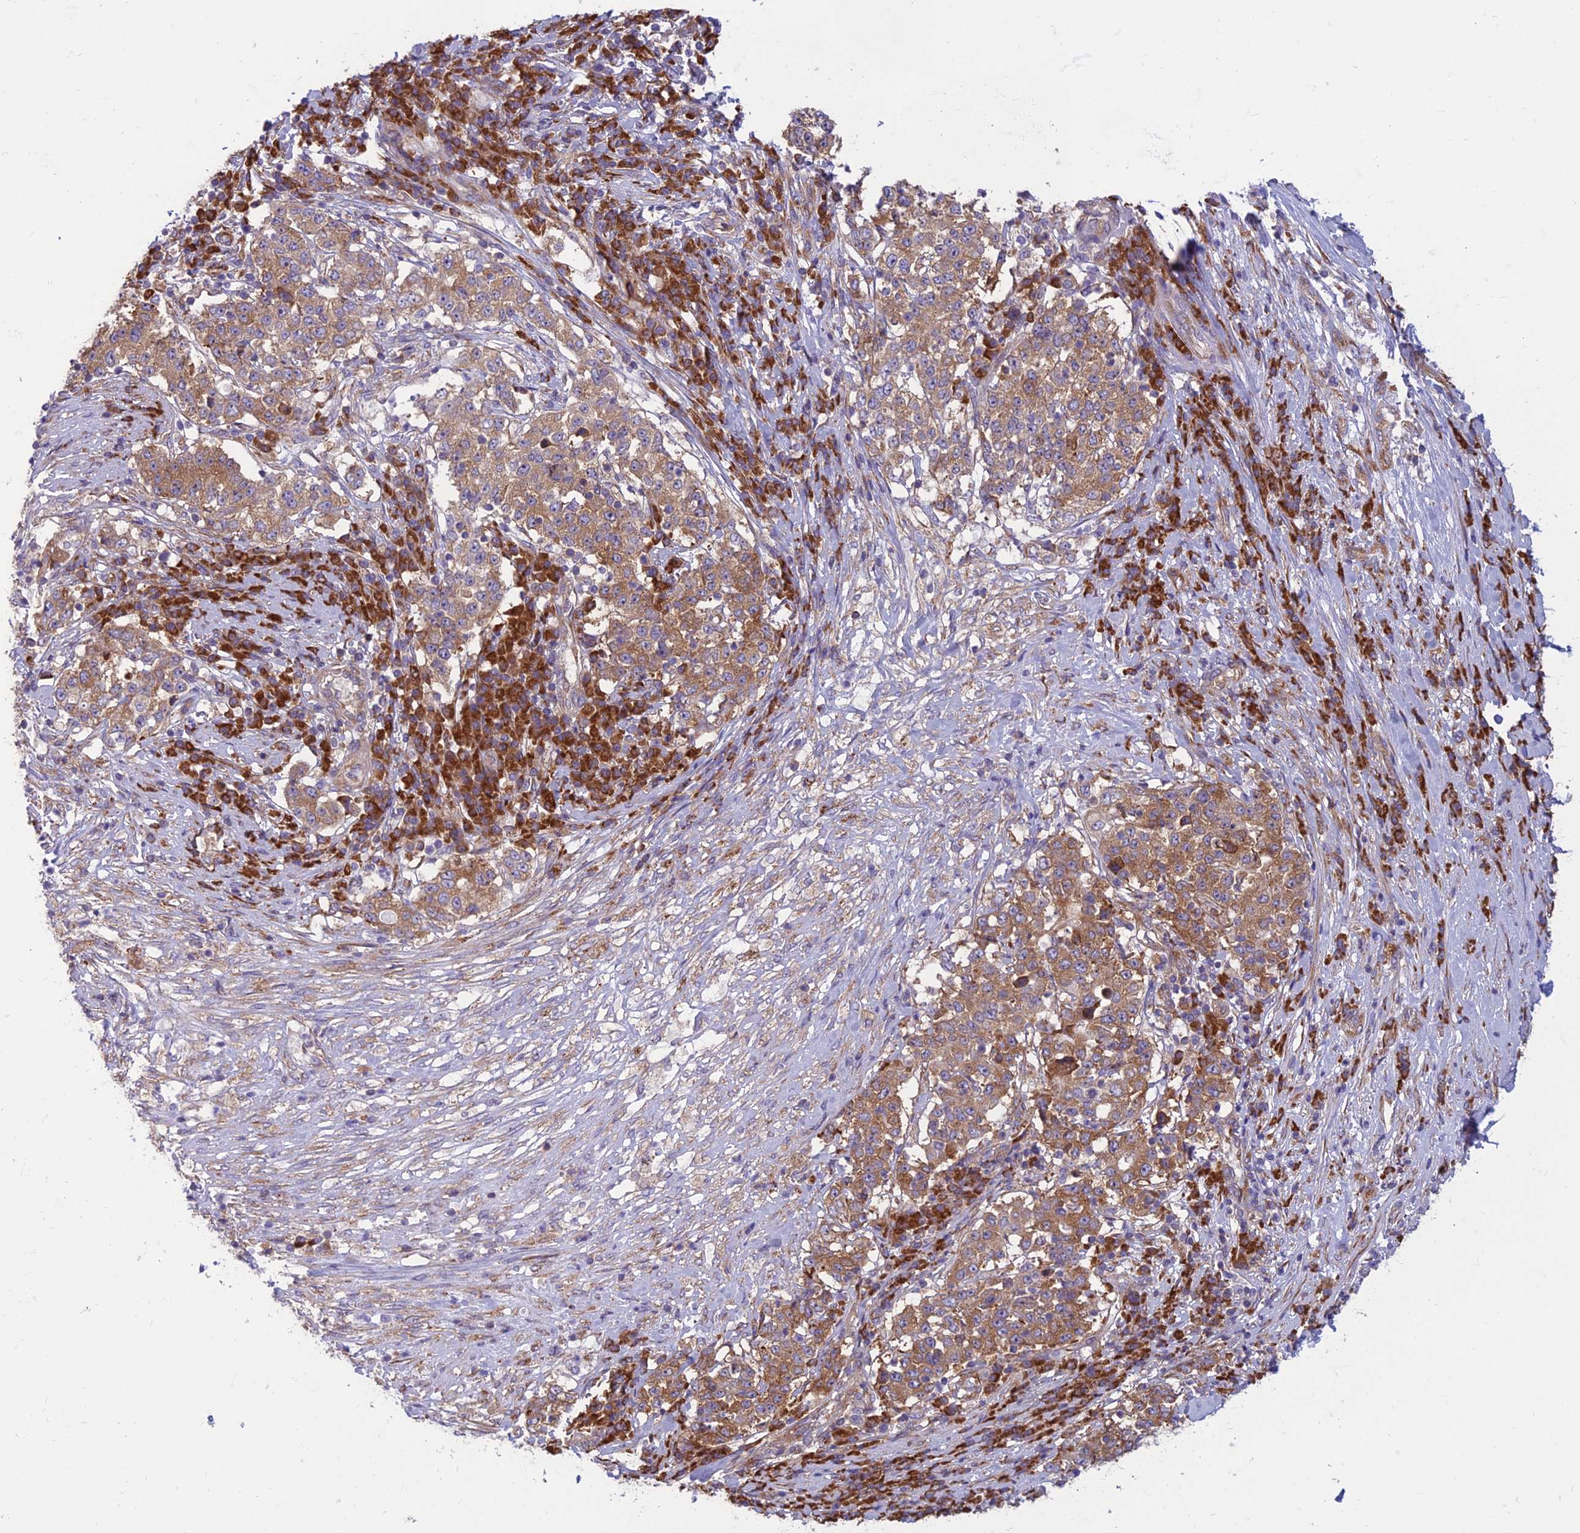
{"staining": {"intensity": "moderate", "quantity": ">75%", "location": "cytoplasmic/membranous"}, "tissue": "stomach cancer", "cell_type": "Tumor cells", "image_type": "cancer", "snomed": [{"axis": "morphology", "description": "Adenocarcinoma, NOS"}, {"axis": "topography", "description": "Stomach"}], "caption": "Immunohistochemistry (IHC) image of neoplastic tissue: stomach cancer (adenocarcinoma) stained using immunohistochemistry (IHC) demonstrates medium levels of moderate protein expression localized specifically in the cytoplasmic/membranous of tumor cells, appearing as a cytoplasmic/membranous brown color.", "gene": "RPL17-C18orf32", "patient": {"sex": "male", "age": 59}}